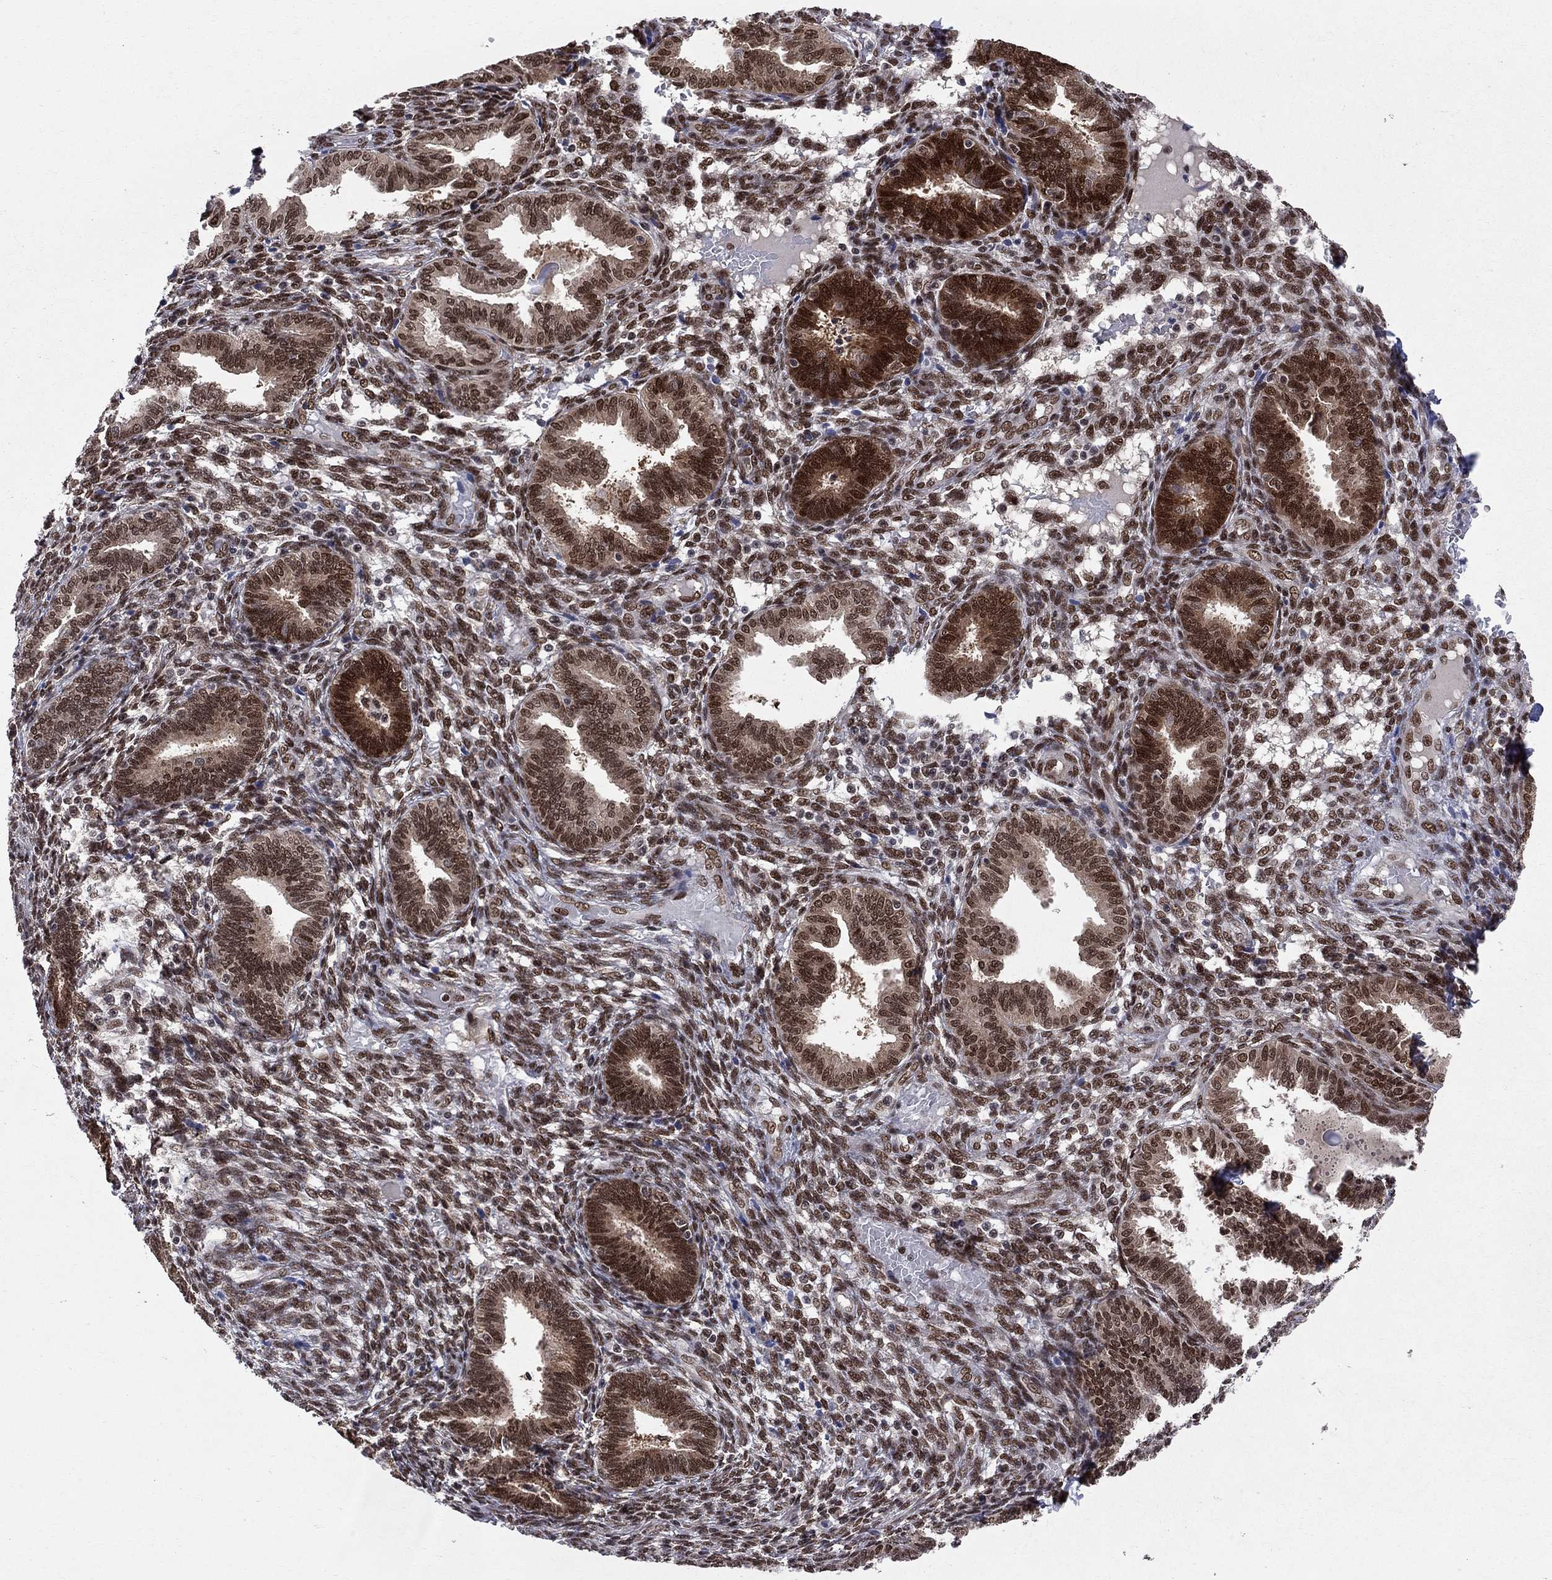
{"staining": {"intensity": "strong", "quantity": "25%-75%", "location": "nuclear"}, "tissue": "endometrium", "cell_type": "Cells in endometrial stroma", "image_type": "normal", "snomed": [{"axis": "morphology", "description": "Normal tissue, NOS"}, {"axis": "topography", "description": "Endometrium"}], "caption": "Protein staining of unremarkable endometrium shows strong nuclear staining in about 25%-75% of cells in endometrial stroma. The protein of interest is shown in brown color, while the nuclei are stained blue.", "gene": "SAP30L", "patient": {"sex": "female", "age": 42}}